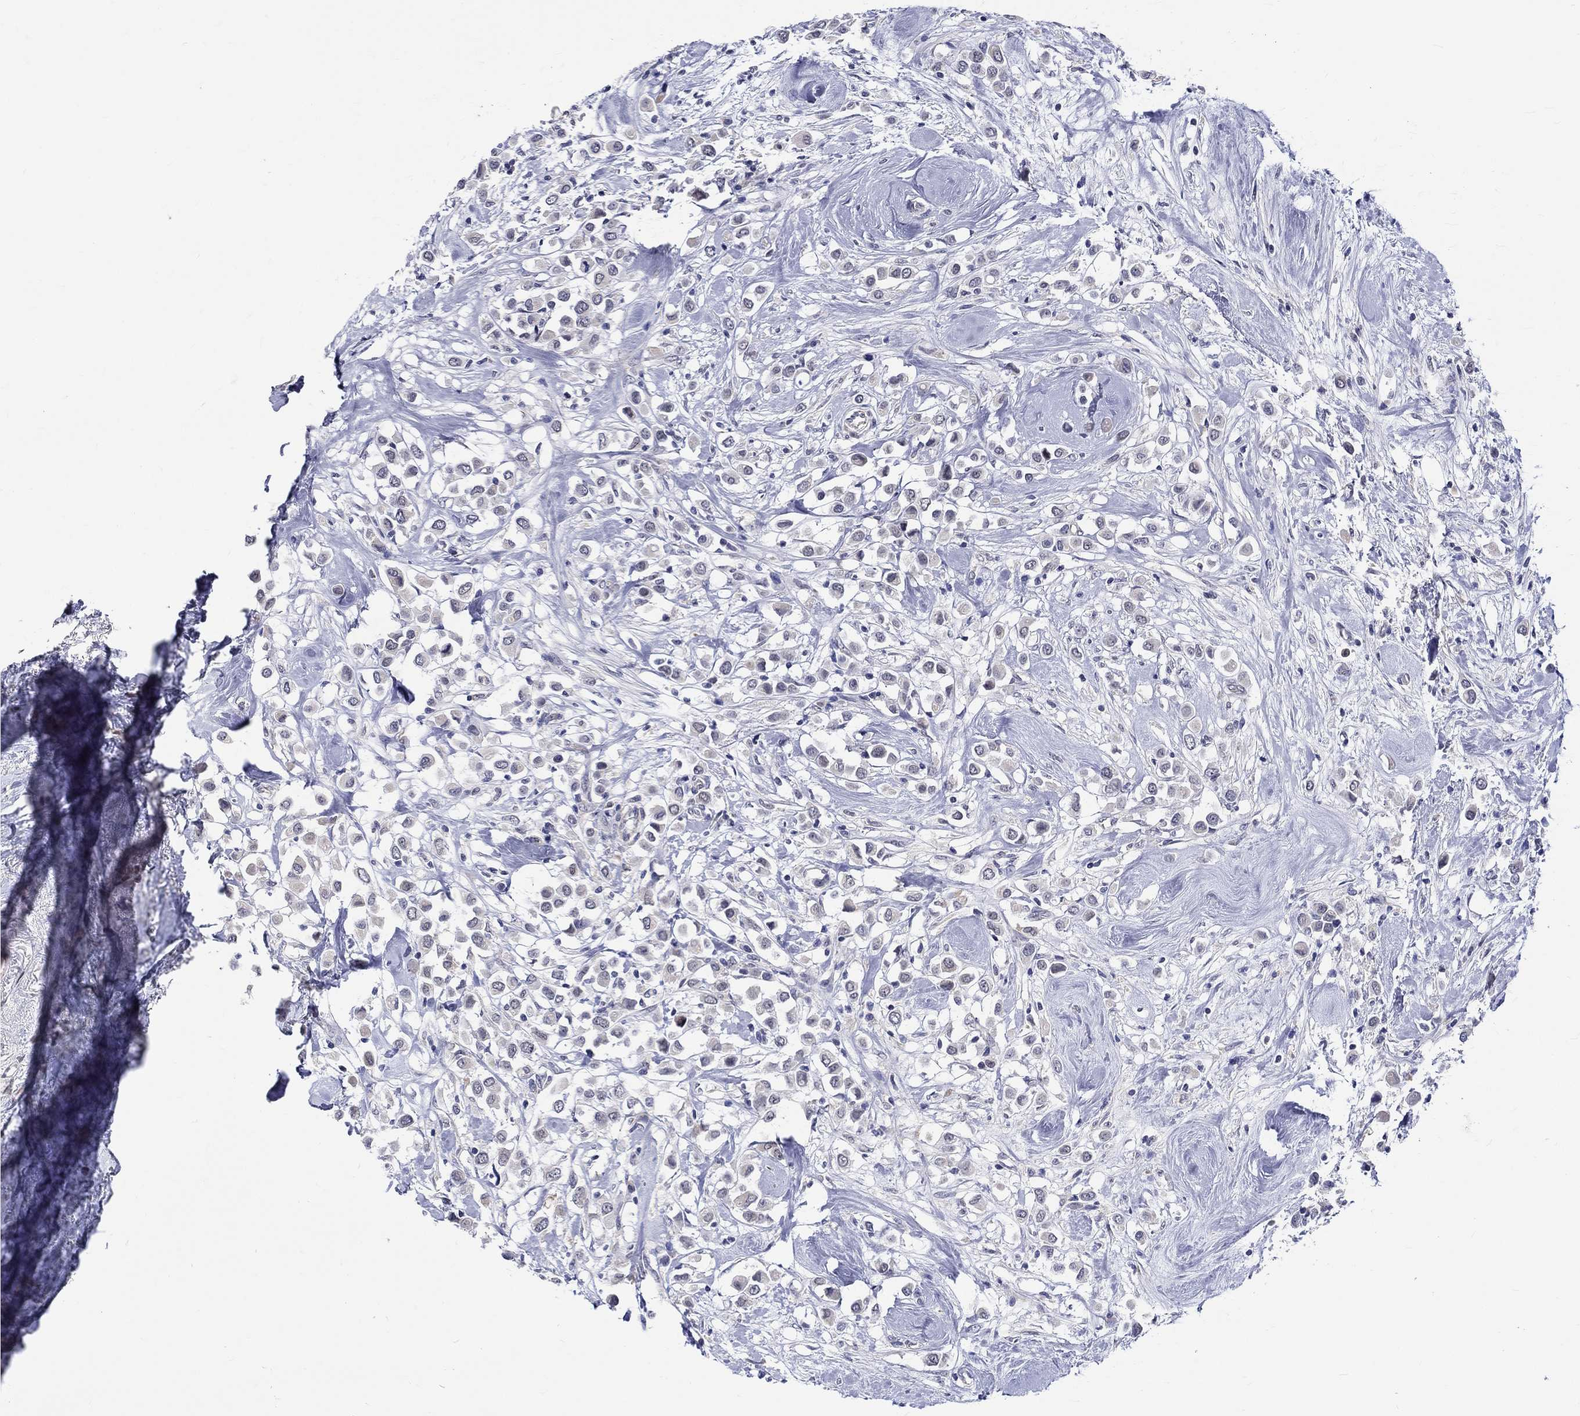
{"staining": {"intensity": "negative", "quantity": "none", "location": "none"}, "tissue": "breast cancer", "cell_type": "Tumor cells", "image_type": "cancer", "snomed": [{"axis": "morphology", "description": "Duct carcinoma"}, {"axis": "topography", "description": "Breast"}], "caption": "Immunohistochemistry image of human breast cancer (invasive ductal carcinoma) stained for a protein (brown), which shows no staining in tumor cells.", "gene": "ST6GALNAC1", "patient": {"sex": "female", "age": 61}}